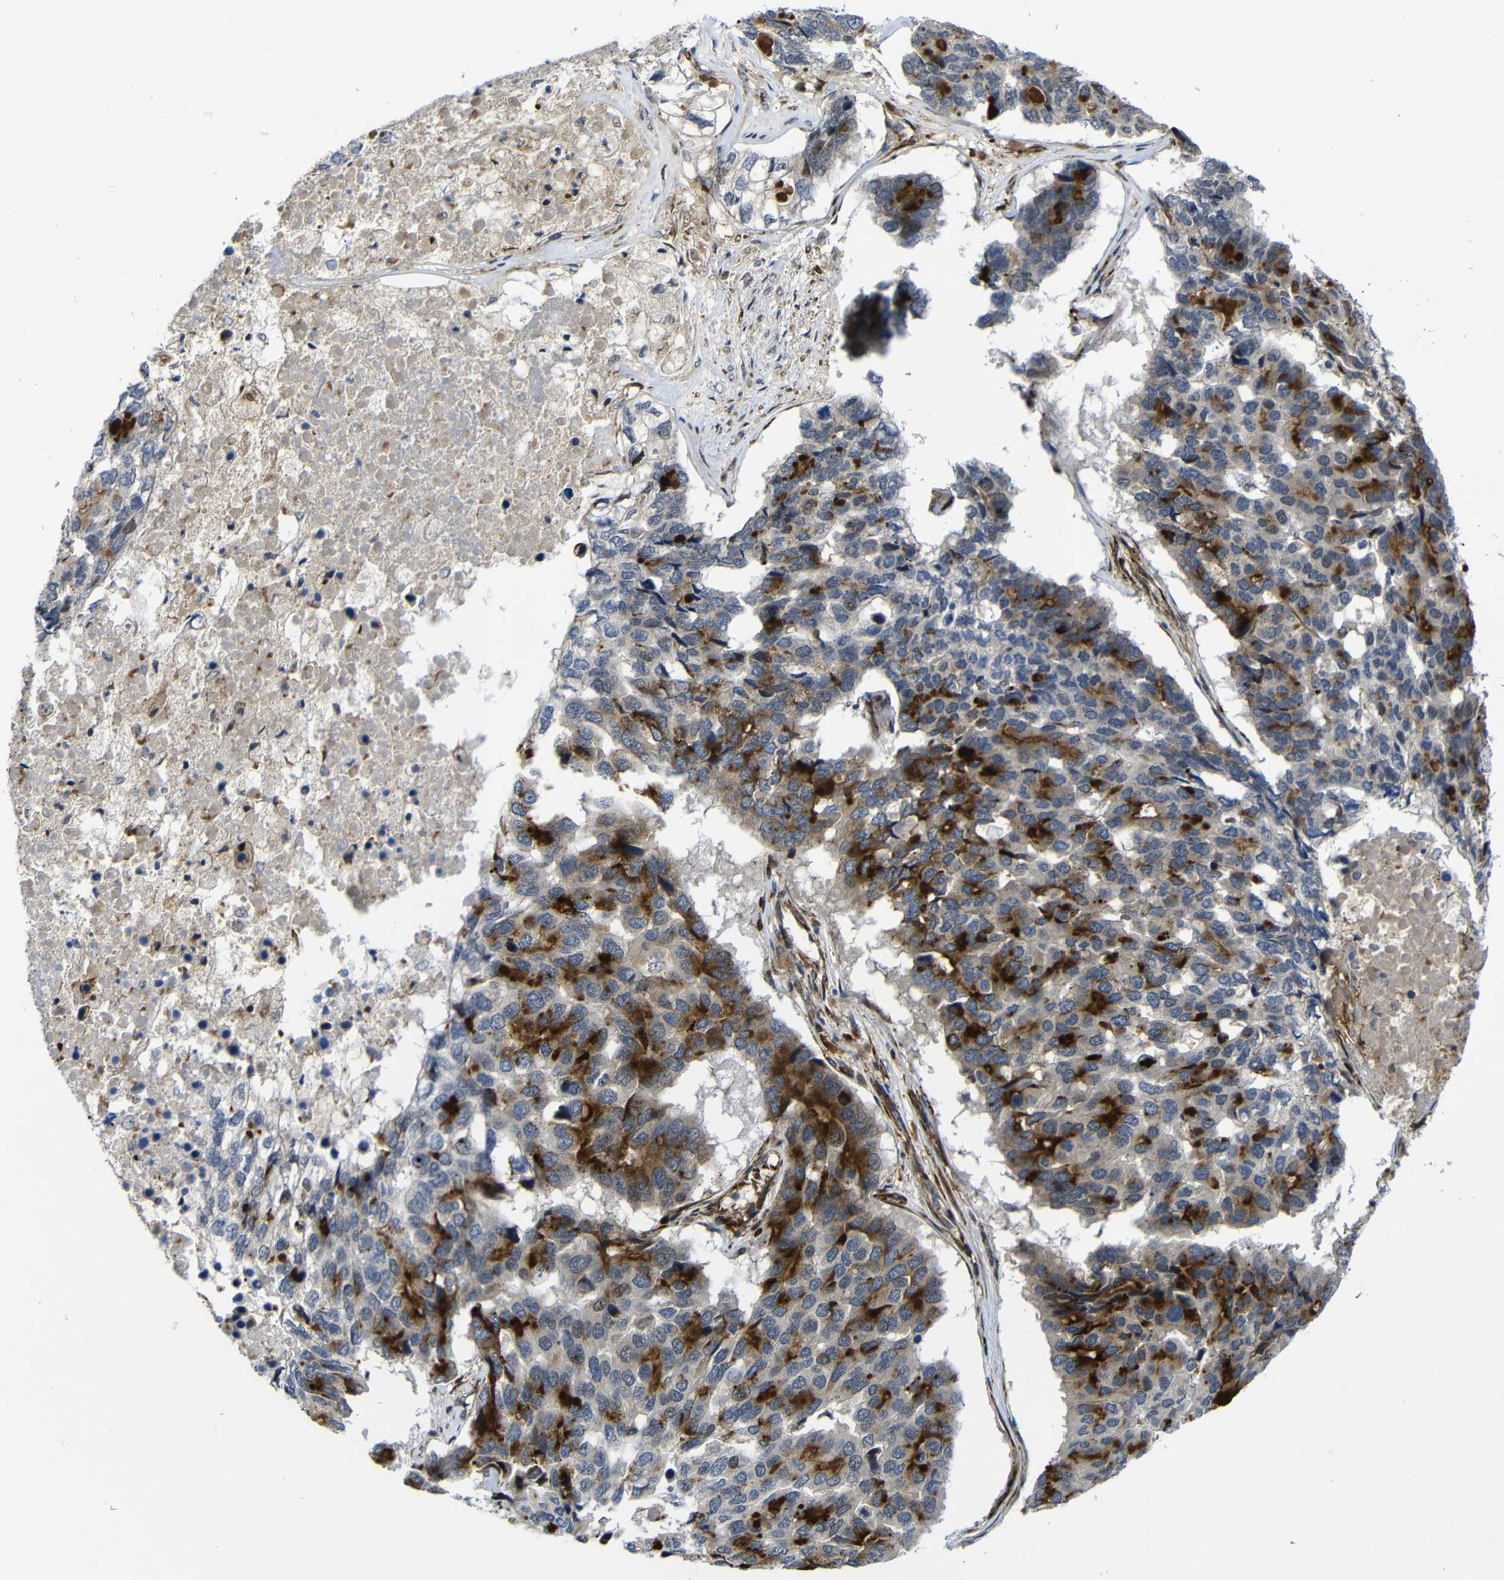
{"staining": {"intensity": "strong", "quantity": "25%-75%", "location": "cytoplasmic/membranous"}, "tissue": "pancreatic cancer", "cell_type": "Tumor cells", "image_type": "cancer", "snomed": [{"axis": "morphology", "description": "Adenocarcinoma, NOS"}, {"axis": "topography", "description": "Pancreas"}], "caption": "This image exhibits adenocarcinoma (pancreatic) stained with immunohistochemistry to label a protein in brown. The cytoplasmic/membranous of tumor cells show strong positivity for the protein. Nuclei are counter-stained blue.", "gene": "PARP14", "patient": {"sex": "male", "age": 50}}